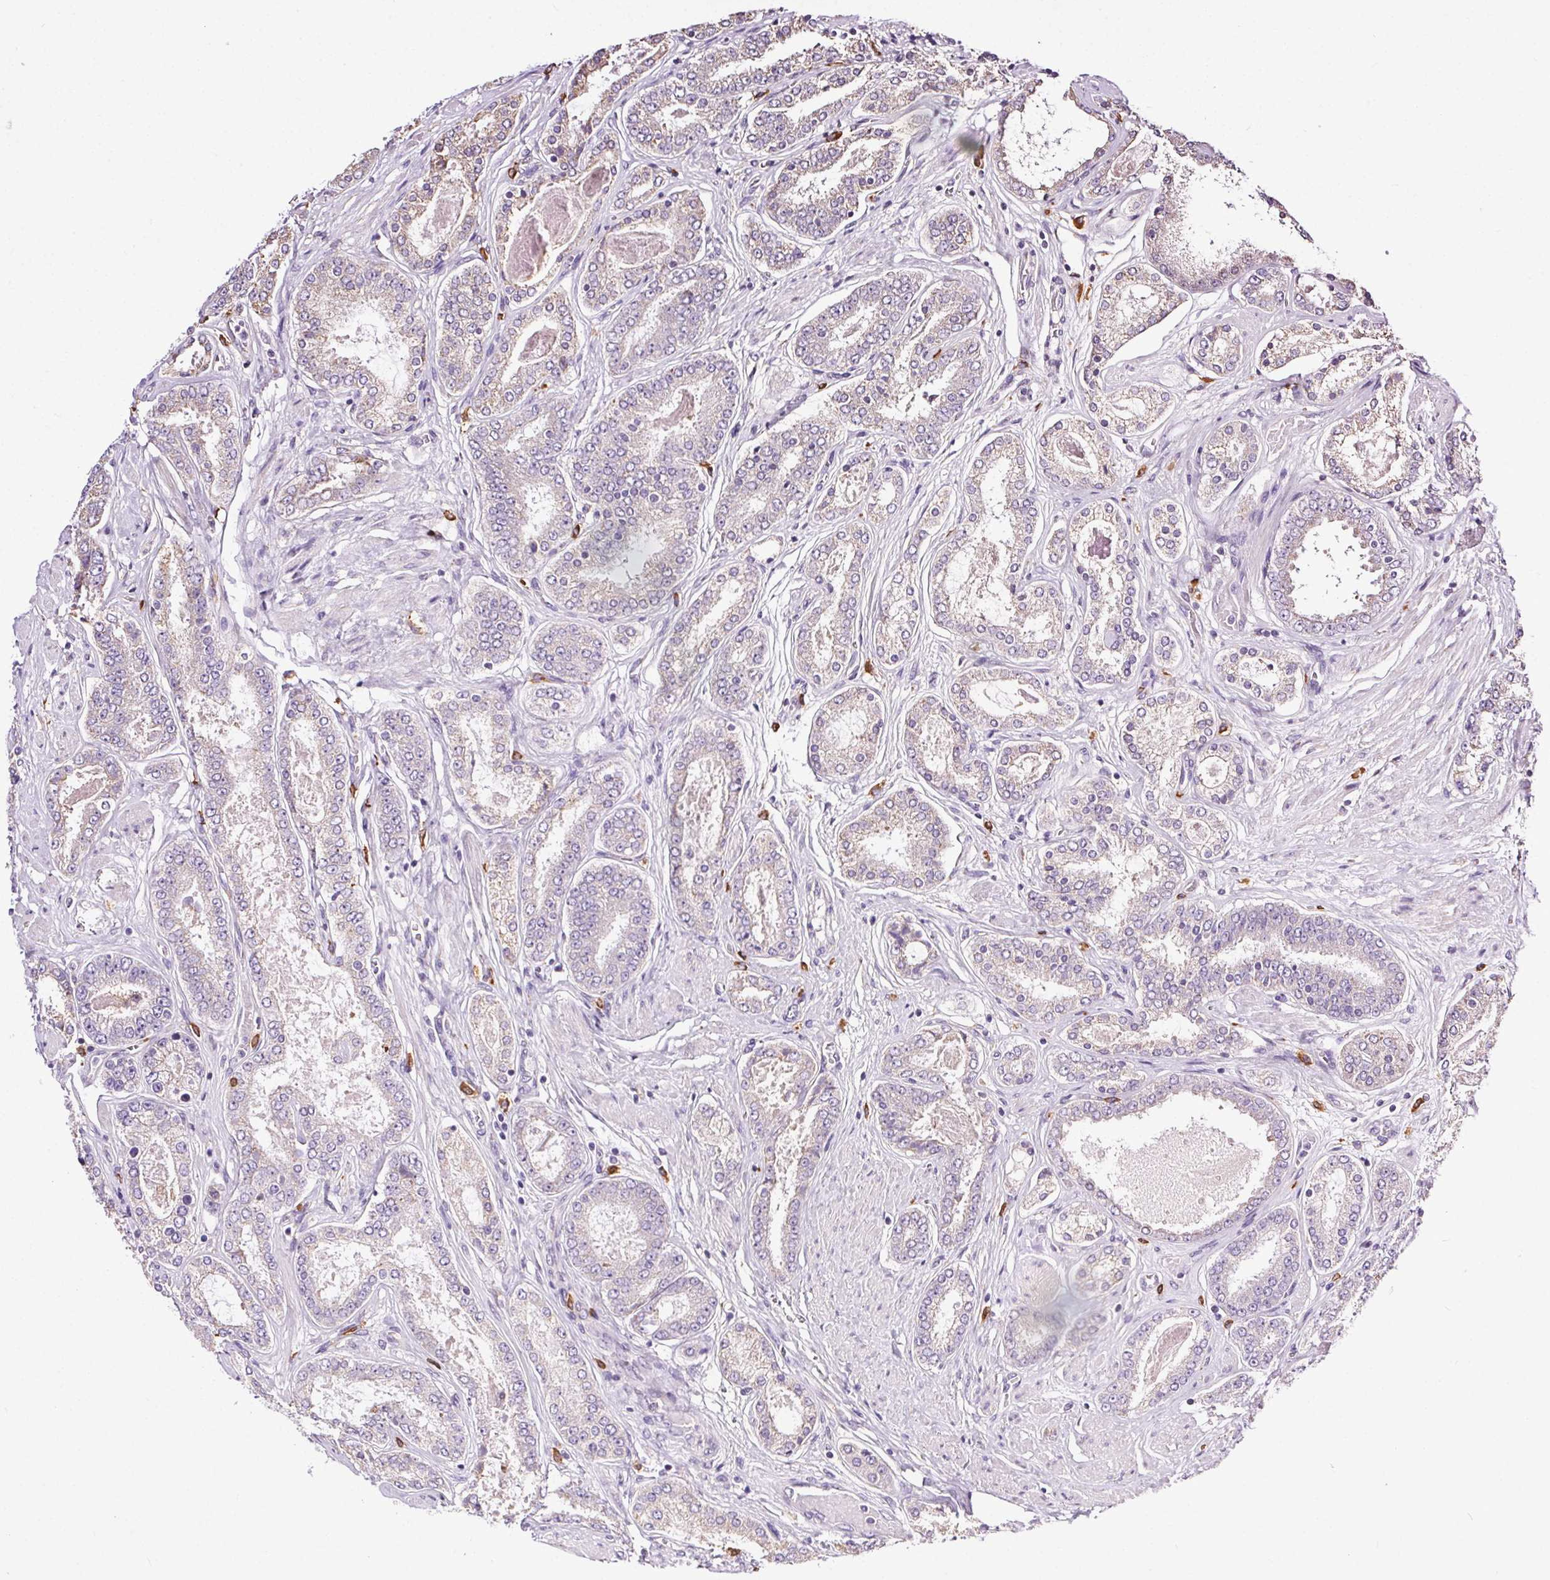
{"staining": {"intensity": "negative", "quantity": "none", "location": "none"}, "tissue": "prostate cancer", "cell_type": "Tumor cells", "image_type": "cancer", "snomed": [{"axis": "morphology", "description": "Adenocarcinoma, High grade"}, {"axis": "topography", "description": "Prostate"}], "caption": "An image of prostate high-grade adenocarcinoma stained for a protein reveals no brown staining in tumor cells.", "gene": "SNX31", "patient": {"sex": "male", "age": 63}}